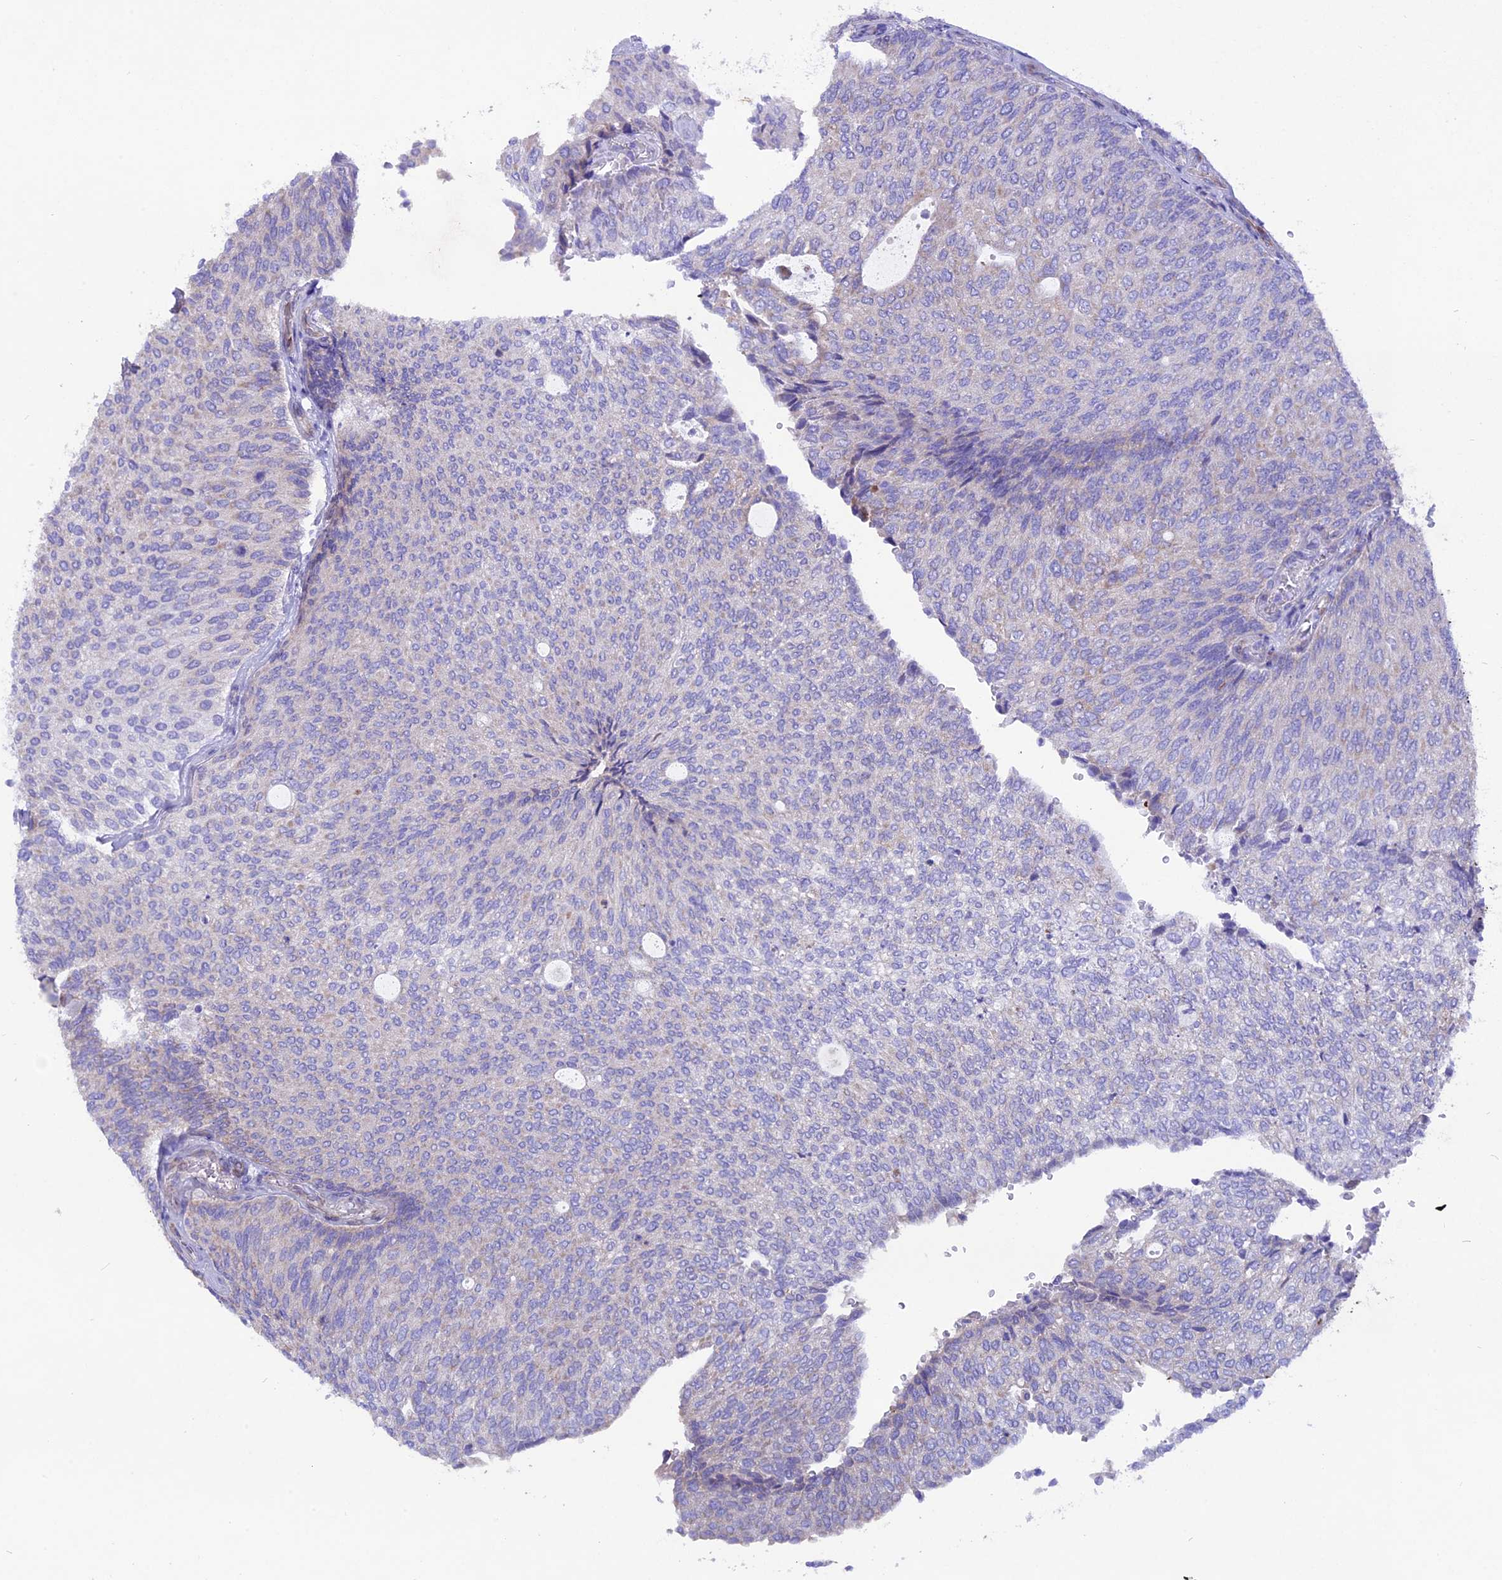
{"staining": {"intensity": "negative", "quantity": "none", "location": "none"}, "tissue": "urothelial cancer", "cell_type": "Tumor cells", "image_type": "cancer", "snomed": [{"axis": "morphology", "description": "Urothelial carcinoma, Low grade"}, {"axis": "topography", "description": "Urinary bladder"}], "caption": "Immunohistochemistry histopathology image of human urothelial carcinoma (low-grade) stained for a protein (brown), which displays no staining in tumor cells. (Stains: DAB (3,3'-diaminobenzidine) immunohistochemistry with hematoxylin counter stain, Microscopy: brightfield microscopy at high magnification).", "gene": "TMEM138", "patient": {"sex": "female", "age": 79}}